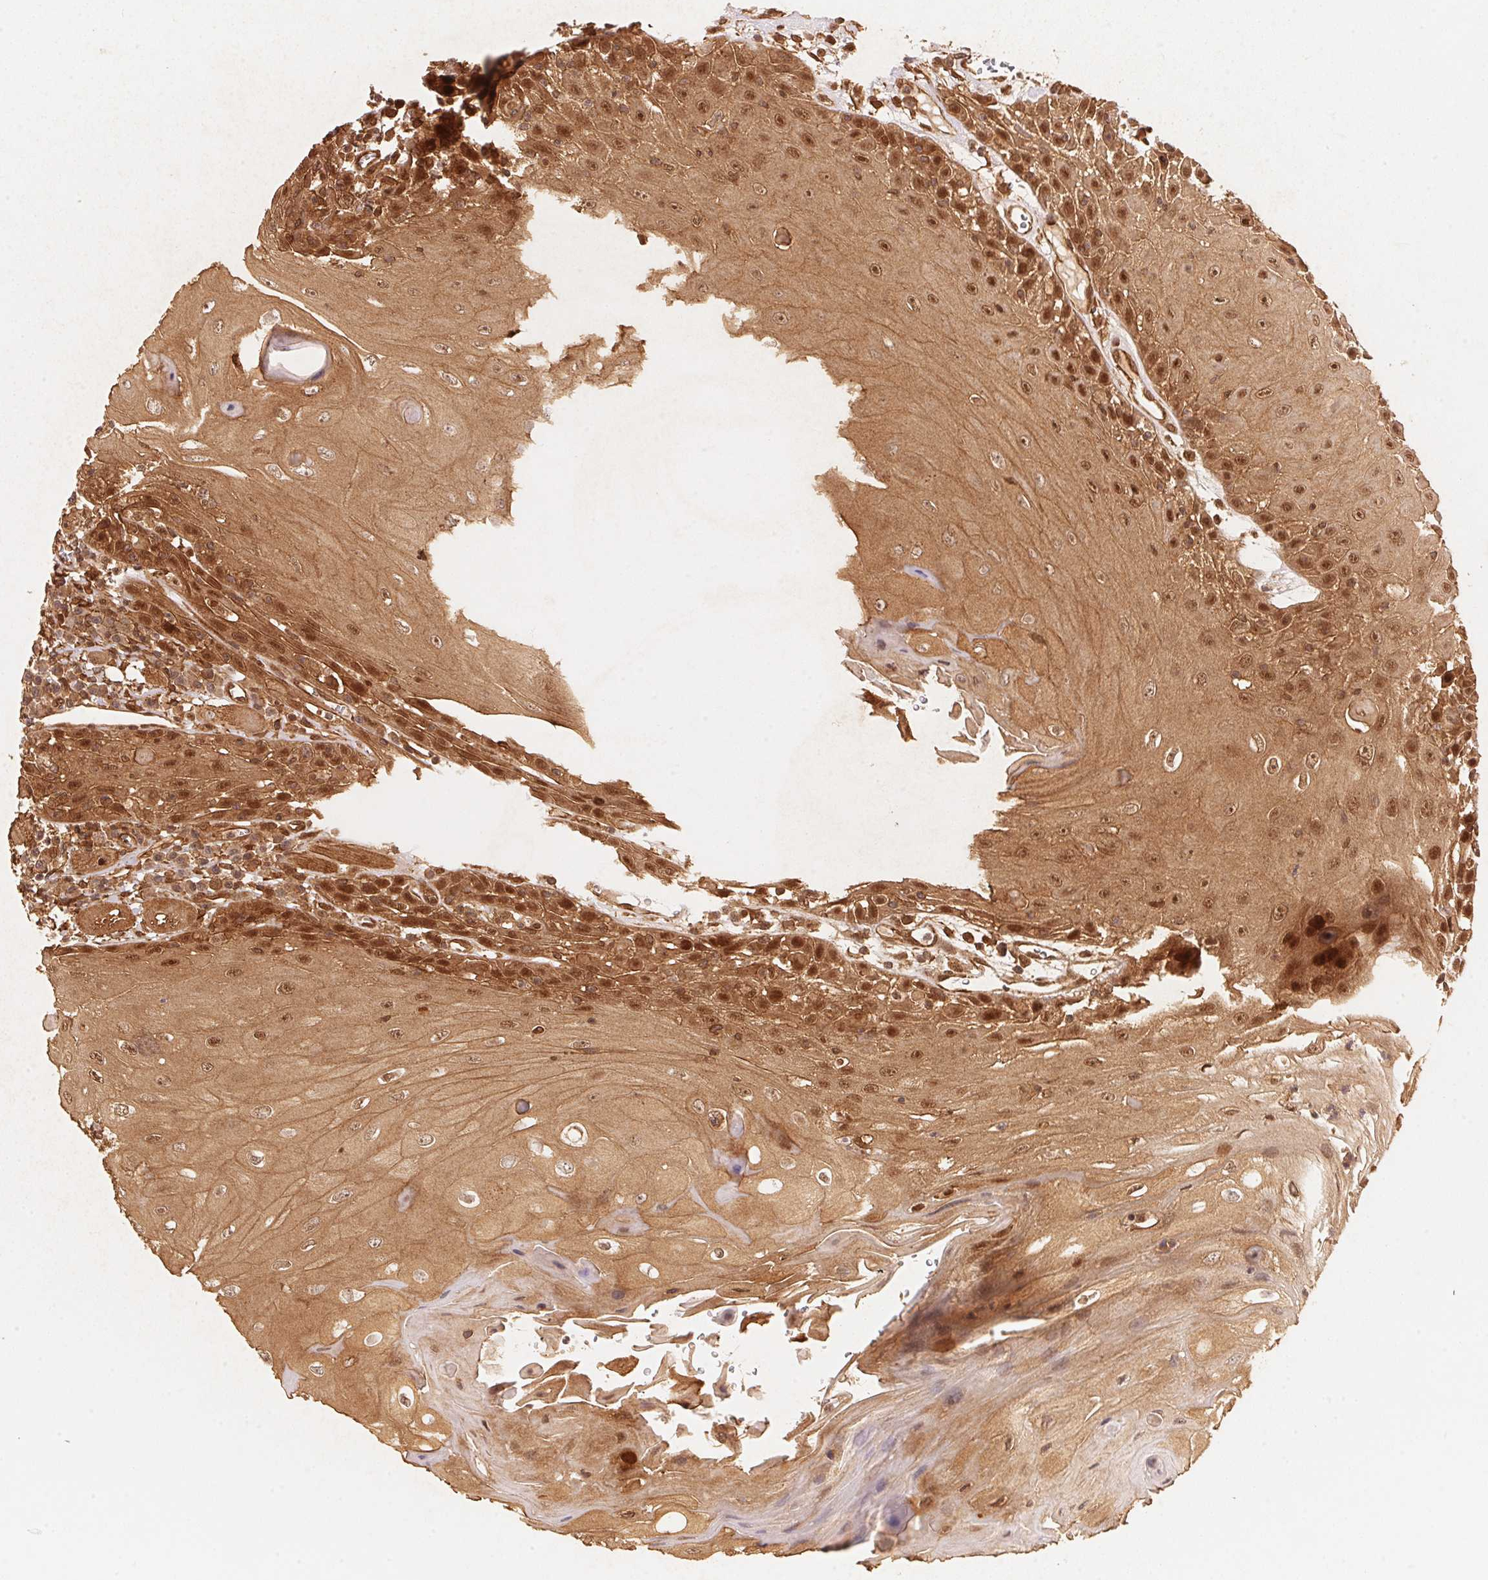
{"staining": {"intensity": "moderate", "quantity": ">75%", "location": "cytoplasmic/membranous,nuclear"}, "tissue": "head and neck cancer", "cell_type": "Tumor cells", "image_type": "cancer", "snomed": [{"axis": "morphology", "description": "Normal tissue, NOS"}, {"axis": "morphology", "description": "Squamous cell carcinoma, NOS"}, {"axis": "topography", "description": "Oral tissue"}, {"axis": "topography", "description": "Head-Neck"}], "caption": "Approximately >75% of tumor cells in head and neck cancer display moderate cytoplasmic/membranous and nuclear protein expression as visualized by brown immunohistochemical staining.", "gene": "TNIP2", "patient": {"sex": "male", "age": 52}}